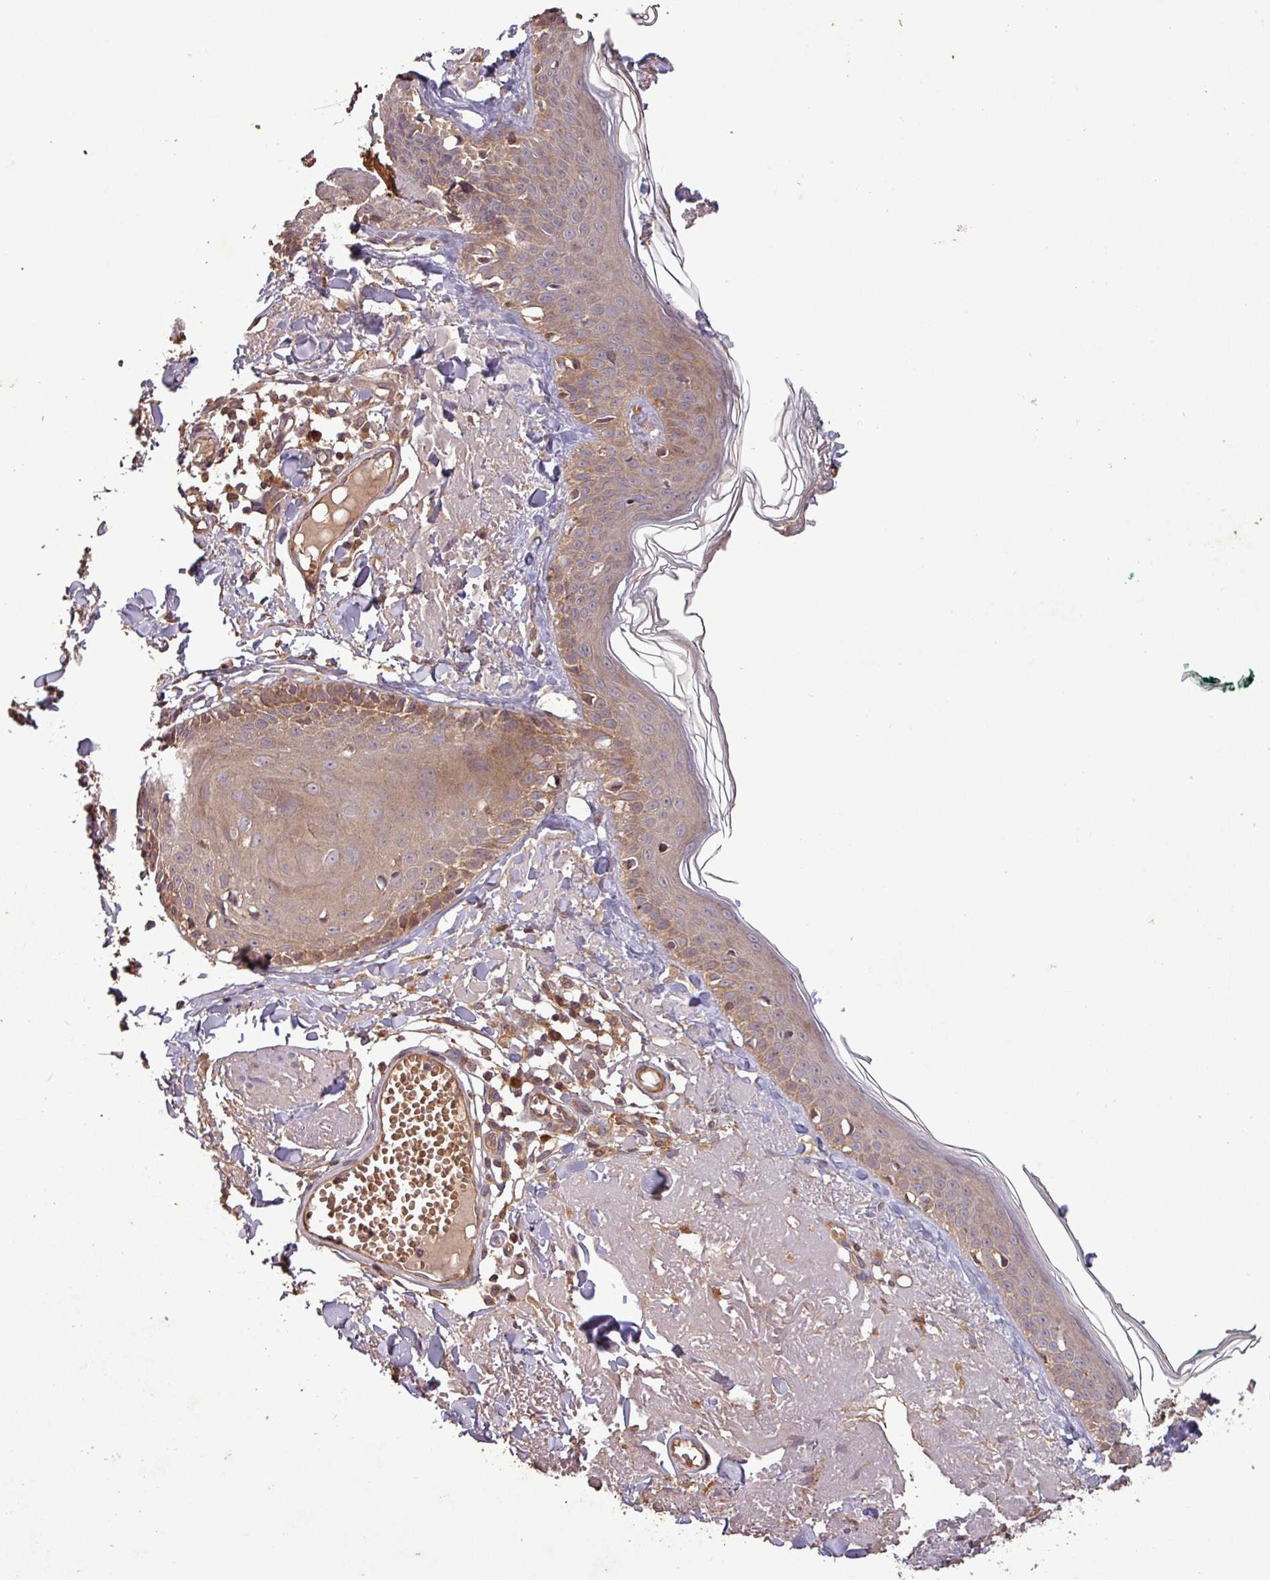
{"staining": {"intensity": "moderate", "quantity": ">75%", "location": "cytoplasmic/membranous"}, "tissue": "skin", "cell_type": "Fibroblasts", "image_type": "normal", "snomed": [{"axis": "morphology", "description": "Normal tissue, NOS"}, {"axis": "morphology", "description": "Malignant melanoma, NOS"}, {"axis": "topography", "description": "Skin"}], "caption": "An IHC micrograph of normal tissue is shown. Protein staining in brown labels moderate cytoplasmic/membranous positivity in skin within fibroblasts. (Stains: DAB in brown, nuclei in blue, Microscopy: brightfield microscopy at high magnification).", "gene": "SIRPB2", "patient": {"sex": "male", "age": 80}}